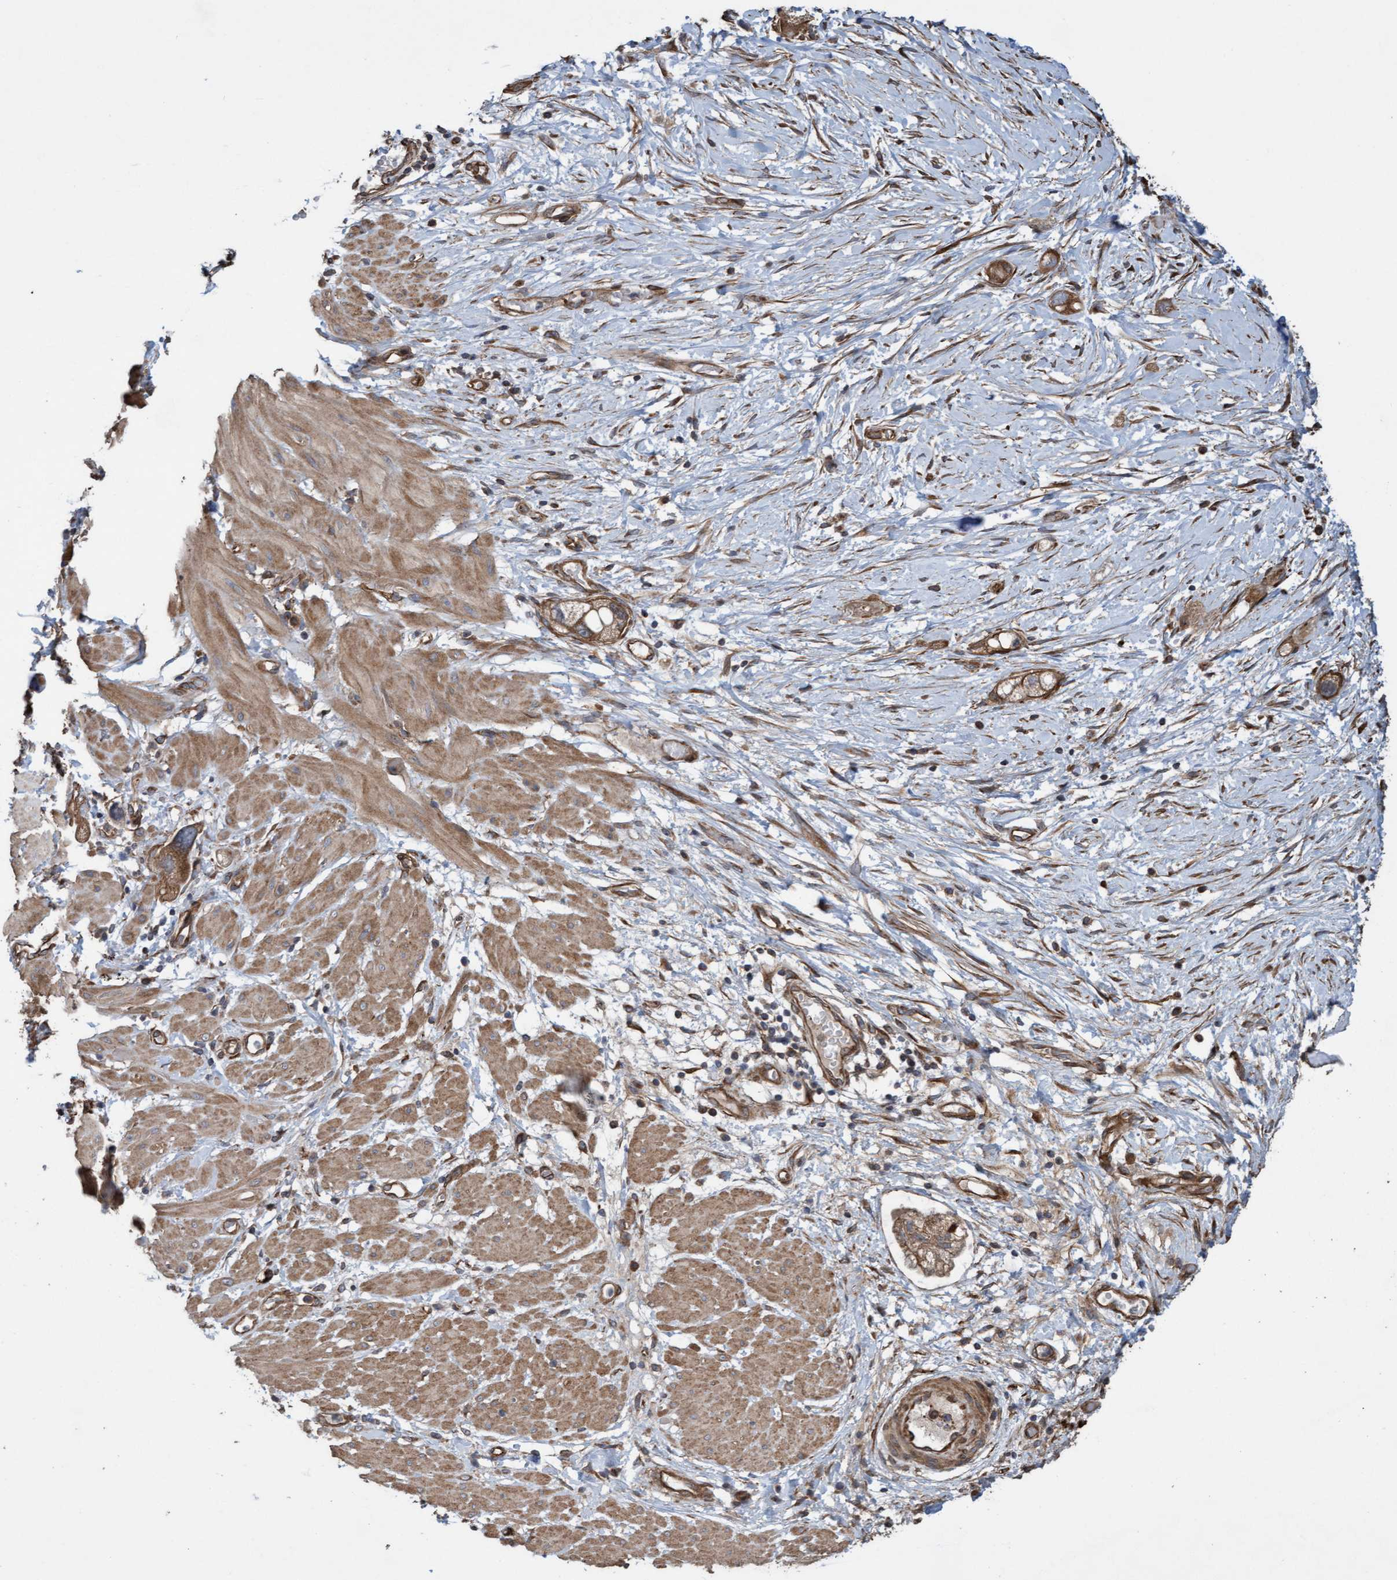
{"staining": {"intensity": "strong", "quantity": ">75%", "location": "cytoplasmic/membranous"}, "tissue": "stomach cancer", "cell_type": "Tumor cells", "image_type": "cancer", "snomed": [{"axis": "morphology", "description": "Adenocarcinoma, NOS"}, {"axis": "topography", "description": "Stomach"}, {"axis": "topography", "description": "Stomach, lower"}], "caption": "Stomach adenocarcinoma stained with IHC reveals strong cytoplasmic/membranous positivity in about >75% of tumor cells.", "gene": "CDC42EP4", "patient": {"sex": "female", "age": 48}}